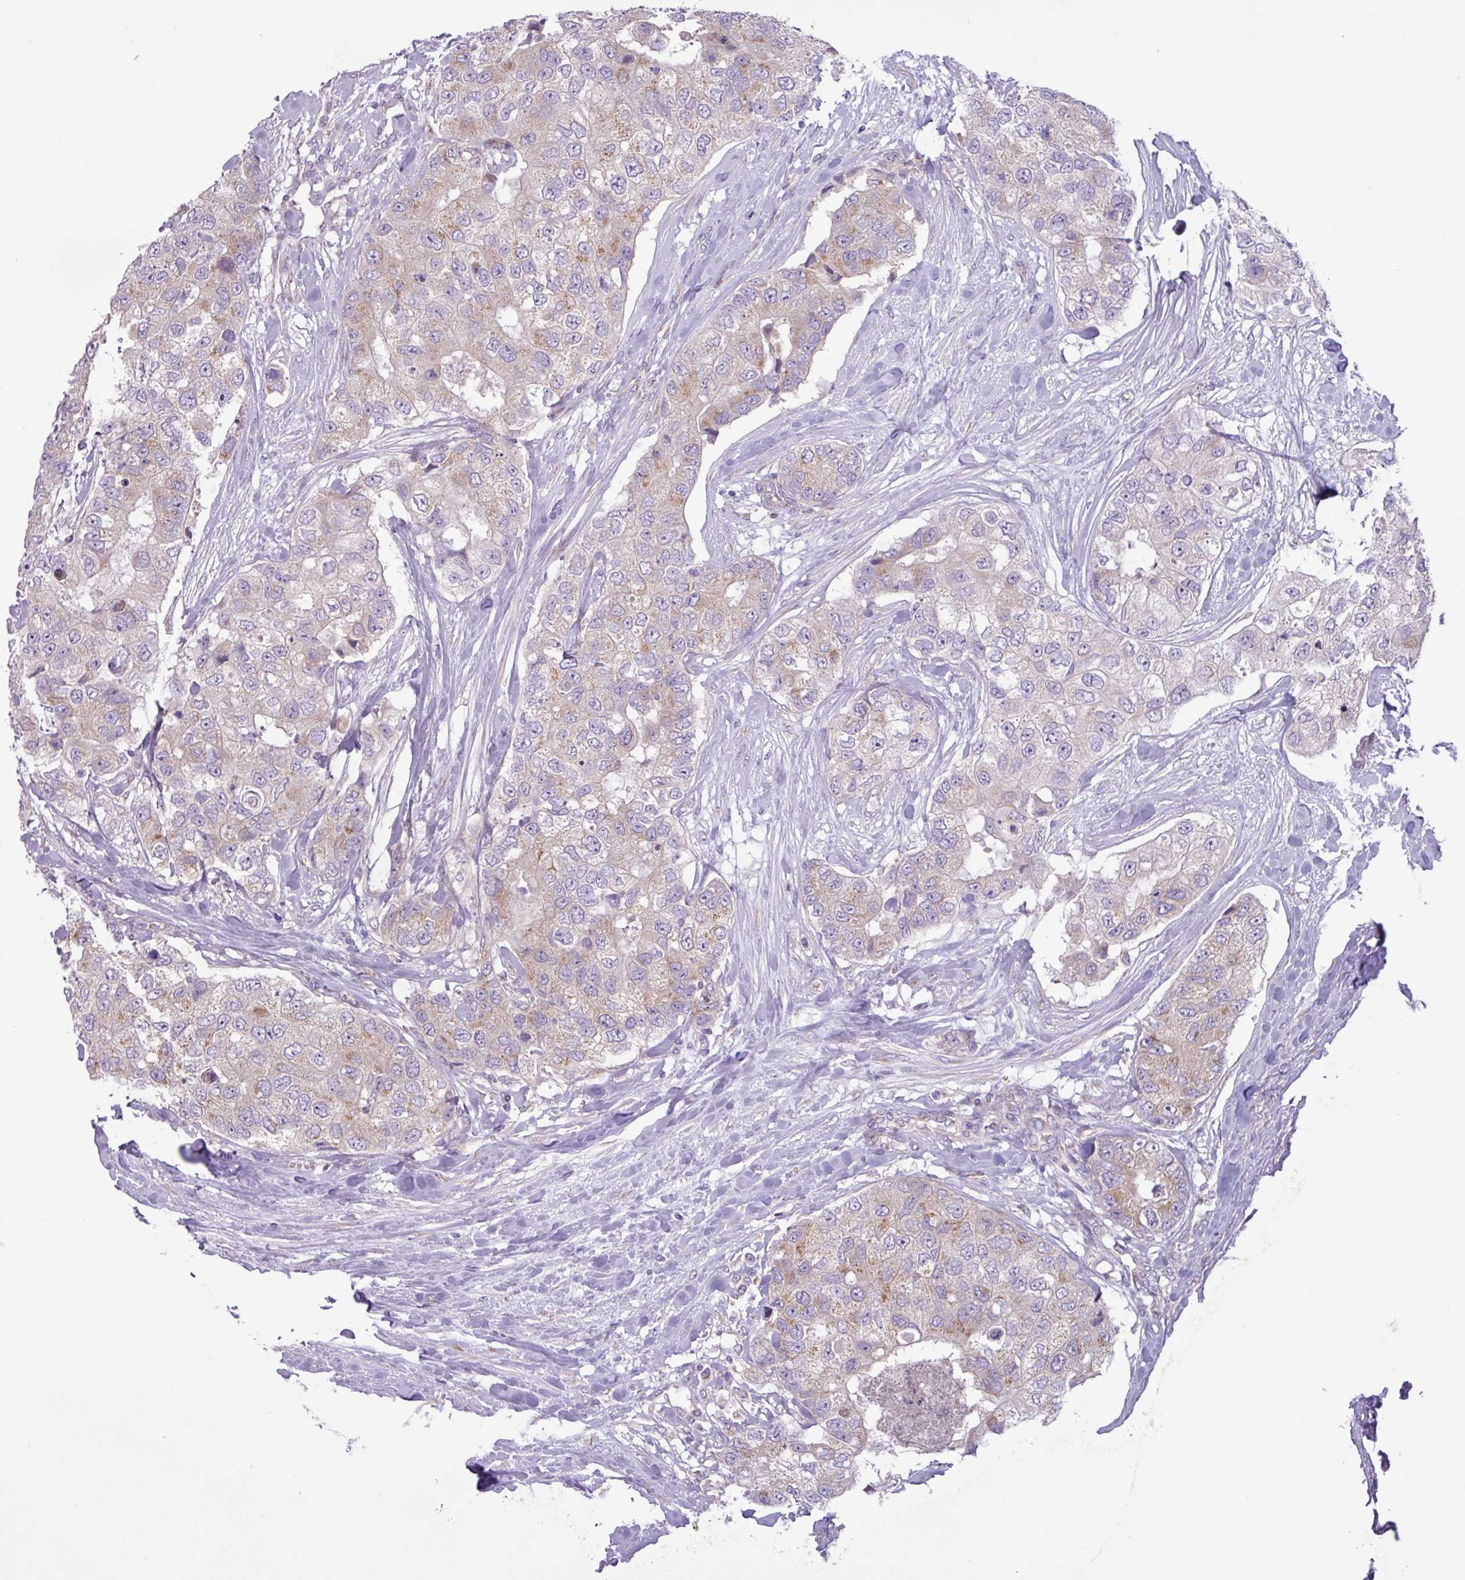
{"staining": {"intensity": "weak", "quantity": "25%-75%", "location": "cytoplasmic/membranous"}, "tissue": "breast cancer", "cell_type": "Tumor cells", "image_type": "cancer", "snomed": [{"axis": "morphology", "description": "Duct carcinoma"}, {"axis": "topography", "description": "Breast"}], "caption": "A brown stain shows weak cytoplasmic/membranous staining of a protein in human breast cancer tumor cells. Ihc stains the protein of interest in brown and the nuclei are stained blue.", "gene": "STIMATE", "patient": {"sex": "female", "age": 62}}